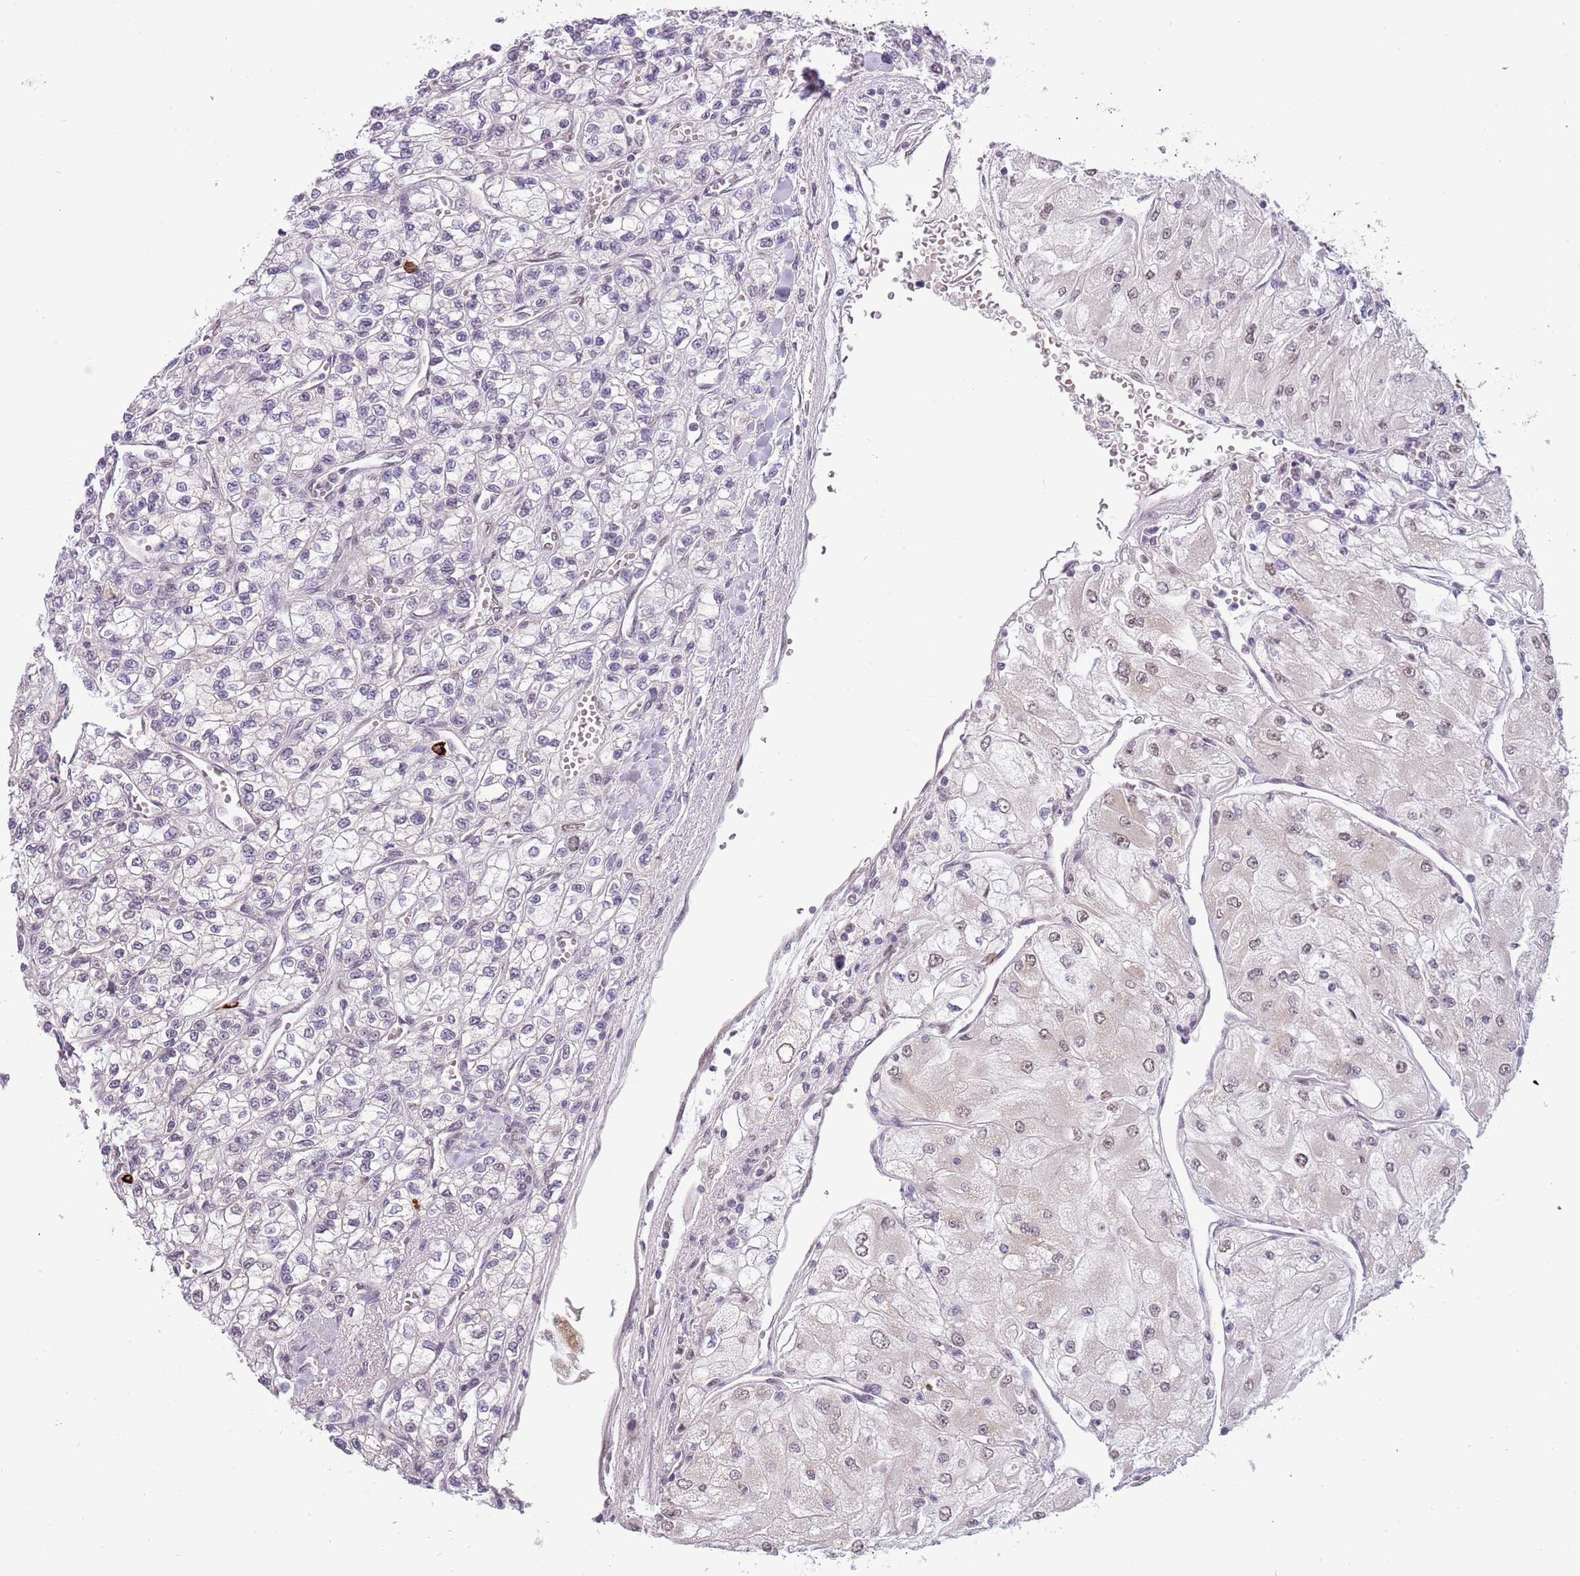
{"staining": {"intensity": "weak", "quantity": "<25%", "location": "nuclear"}, "tissue": "renal cancer", "cell_type": "Tumor cells", "image_type": "cancer", "snomed": [{"axis": "morphology", "description": "Adenocarcinoma, NOS"}, {"axis": "topography", "description": "Kidney"}], "caption": "Photomicrograph shows no protein expression in tumor cells of renal cancer tissue. (DAB (3,3'-diaminobenzidine) immunohistochemistry (IHC) with hematoxylin counter stain).", "gene": "FAM120AOS", "patient": {"sex": "male", "age": 80}}